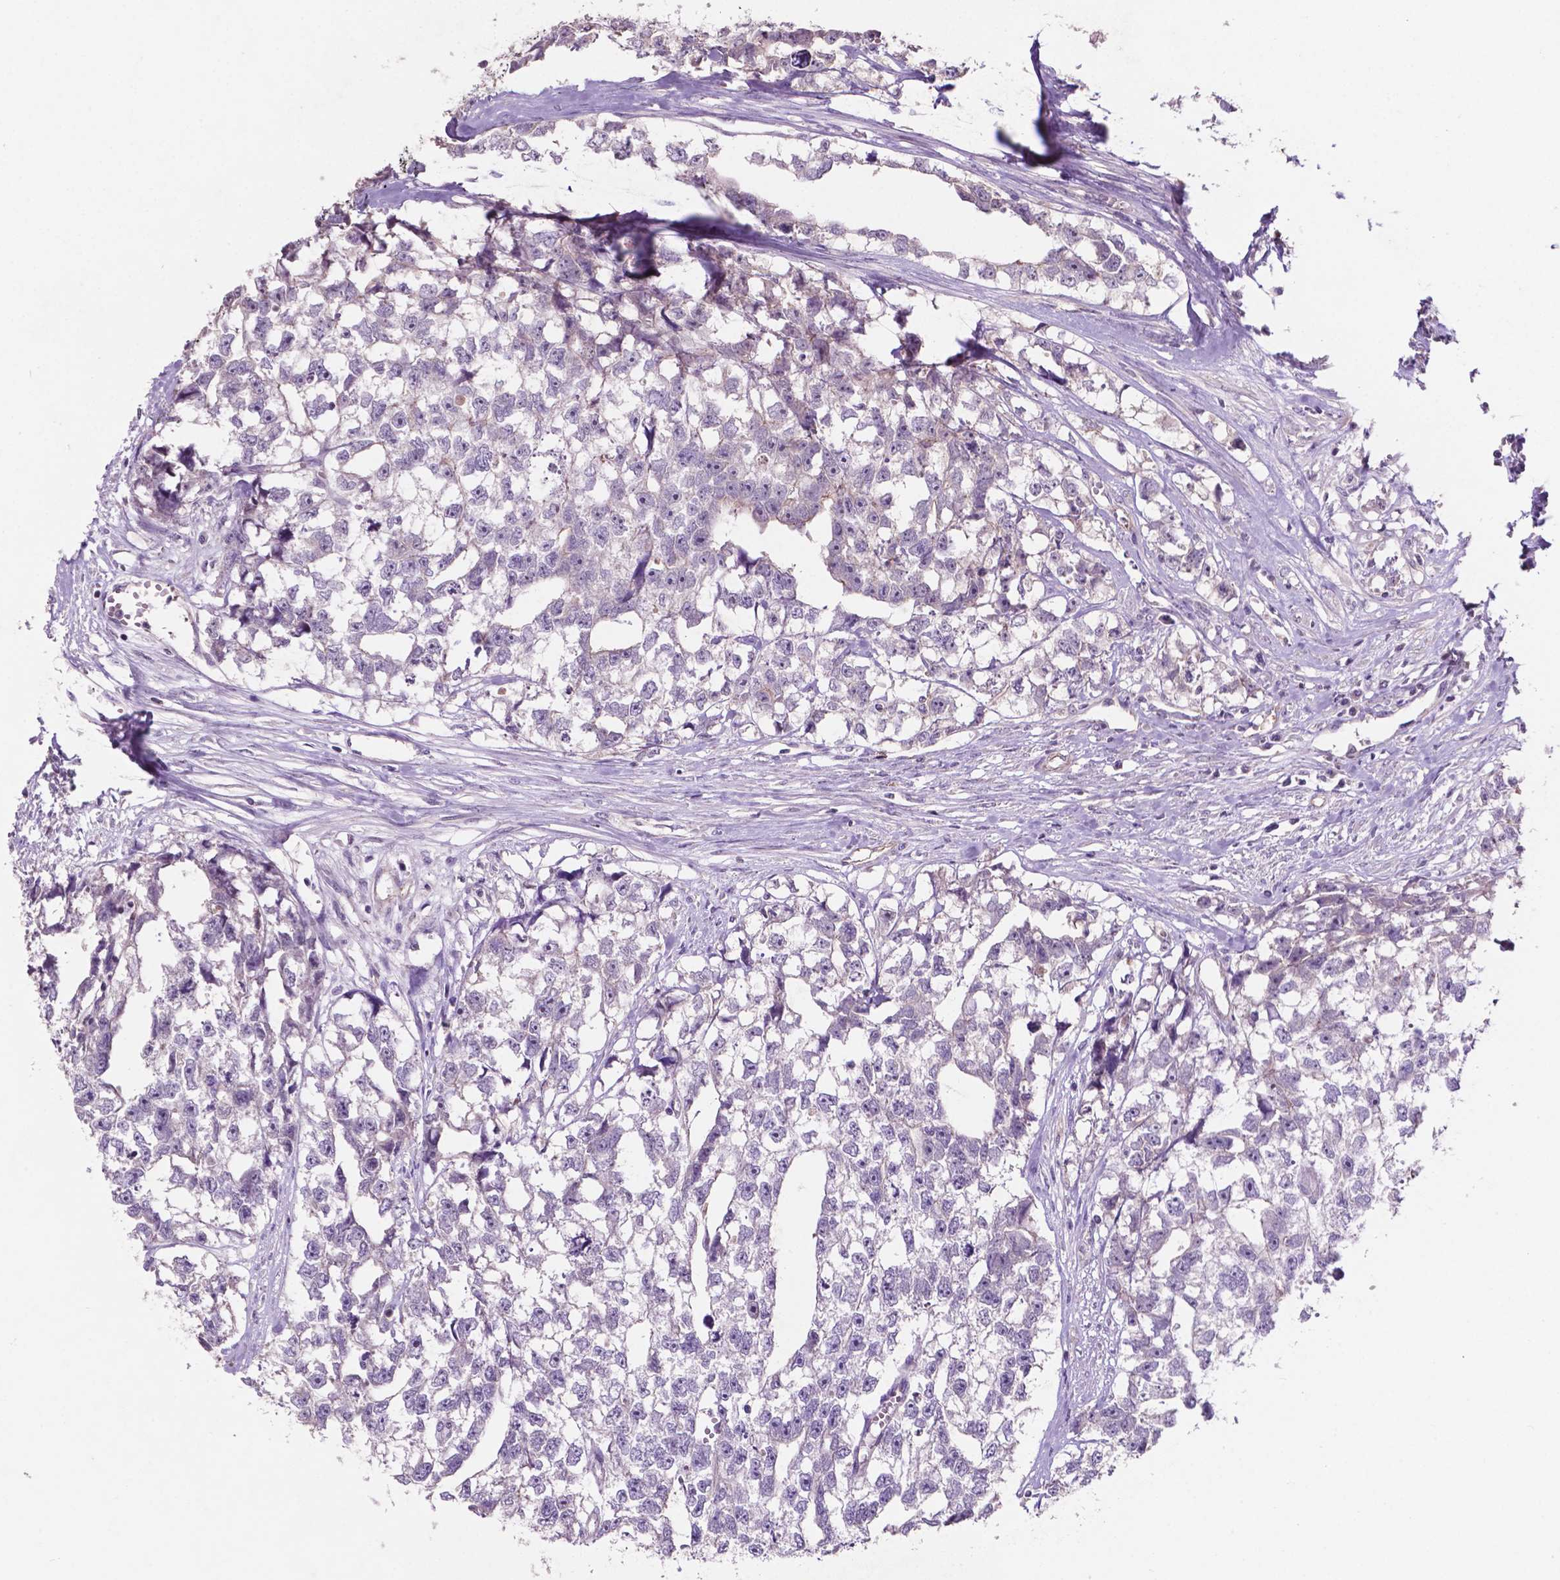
{"staining": {"intensity": "negative", "quantity": "none", "location": "none"}, "tissue": "testis cancer", "cell_type": "Tumor cells", "image_type": "cancer", "snomed": [{"axis": "morphology", "description": "Carcinoma, Embryonal, NOS"}, {"axis": "morphology", "description": "Teratoma, malignant, NOS"}, {"axis": "topography", "description": "Testis"}], "caption": "Immunohistochemistry of malignant teratoma (testis) demonstrates no positivity in tumor cells.", "gene": "ARL5C", "patient": {"sex": "male", "age": 44}}